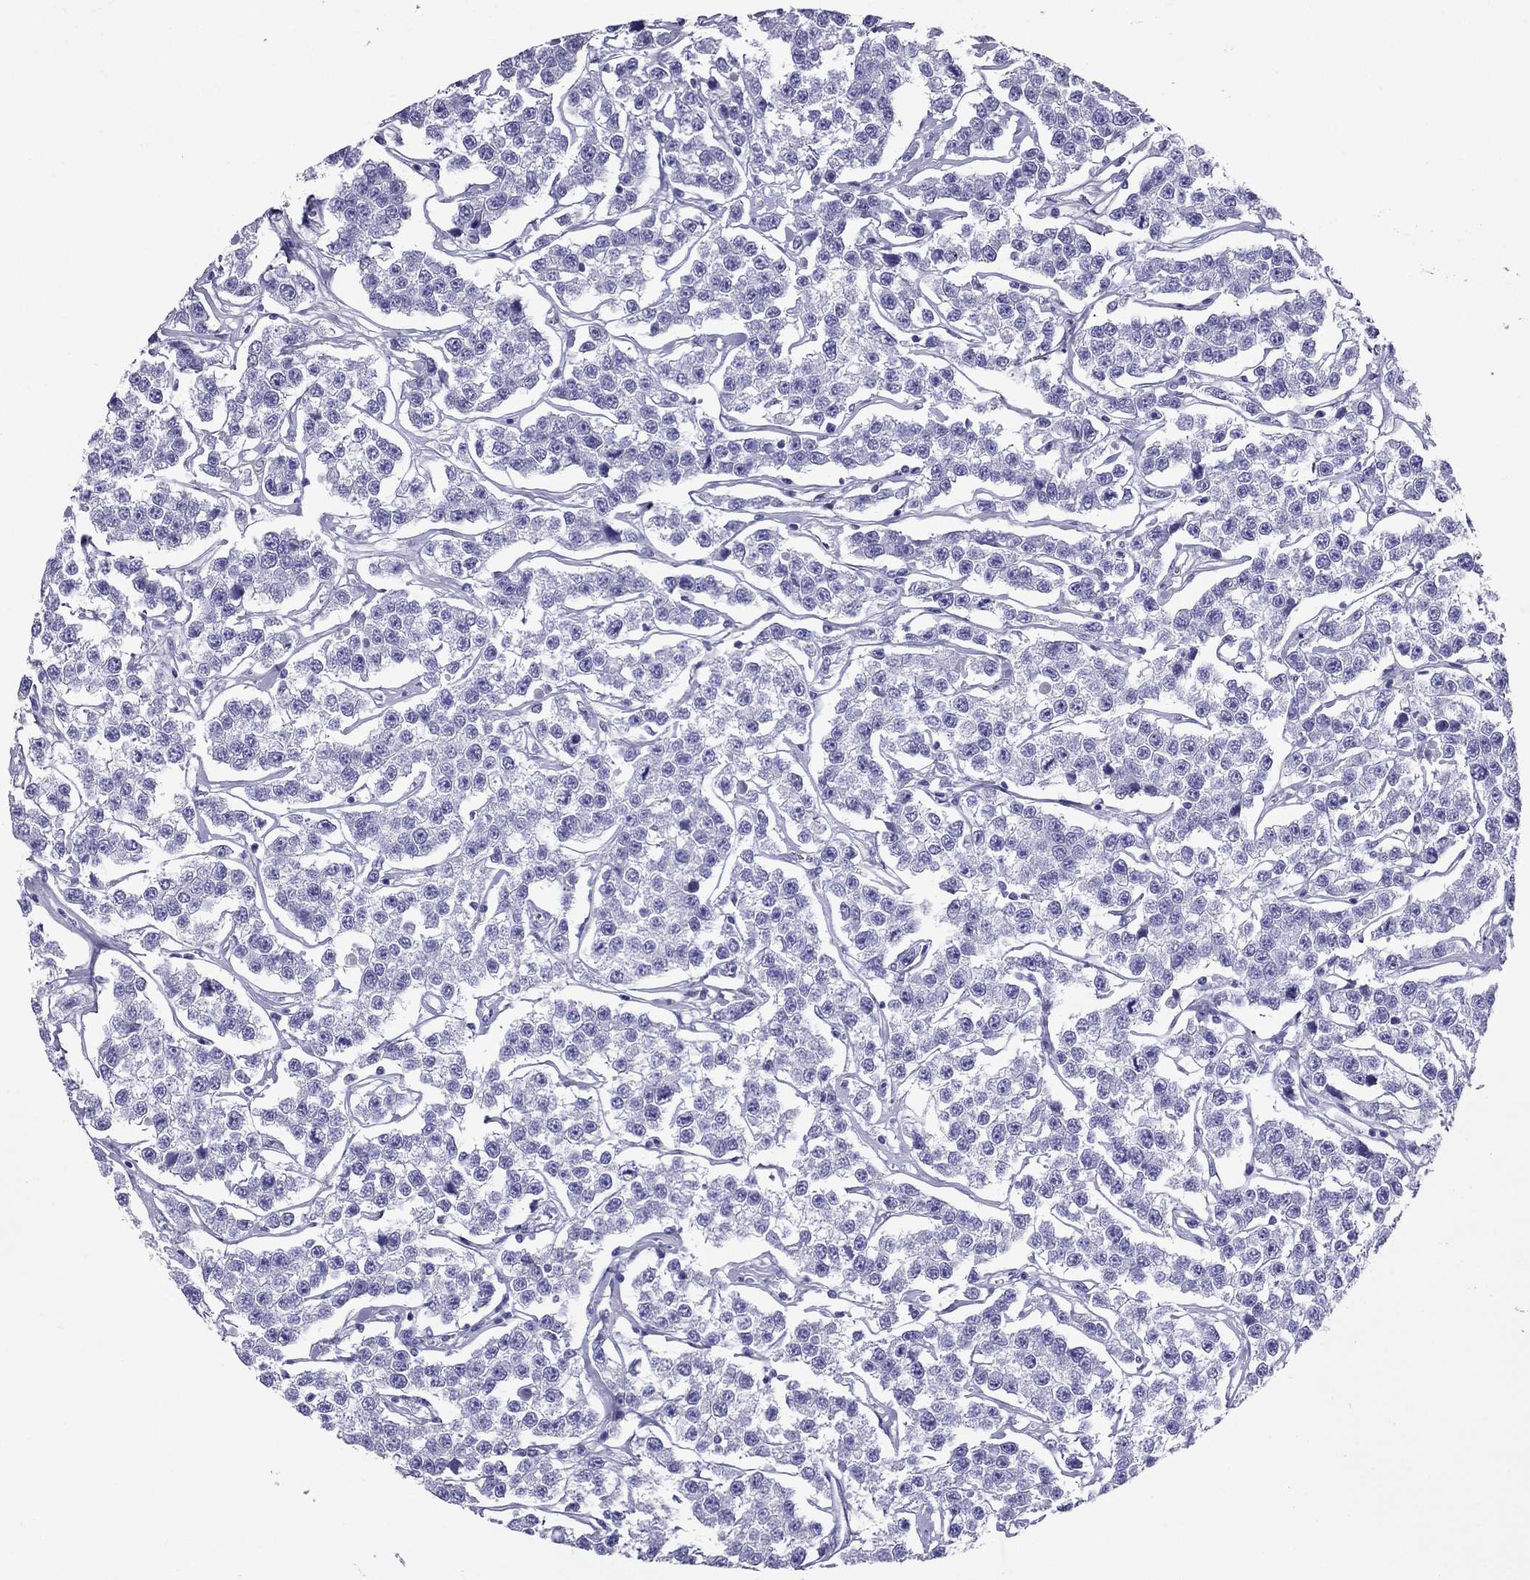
{"staining": {"intensity": "negative", "quantity": "none", "location": "none"}, "tissue": "testis cancer", "cell_type": "Tumor cells", "image_type": "cancer", "snomed": [{"axis": "morphology", "description": "Seminoma, NOS"}, {"axis": "topography", "description": "Testis"}], "caption": "Immunohistochemistry (IHC) of human testis cancer shows no staining in tumor cells. Nuclei are stained in blue.", "gene": "AVPR1B", "patient": {"sex": "male", "age": 59}}